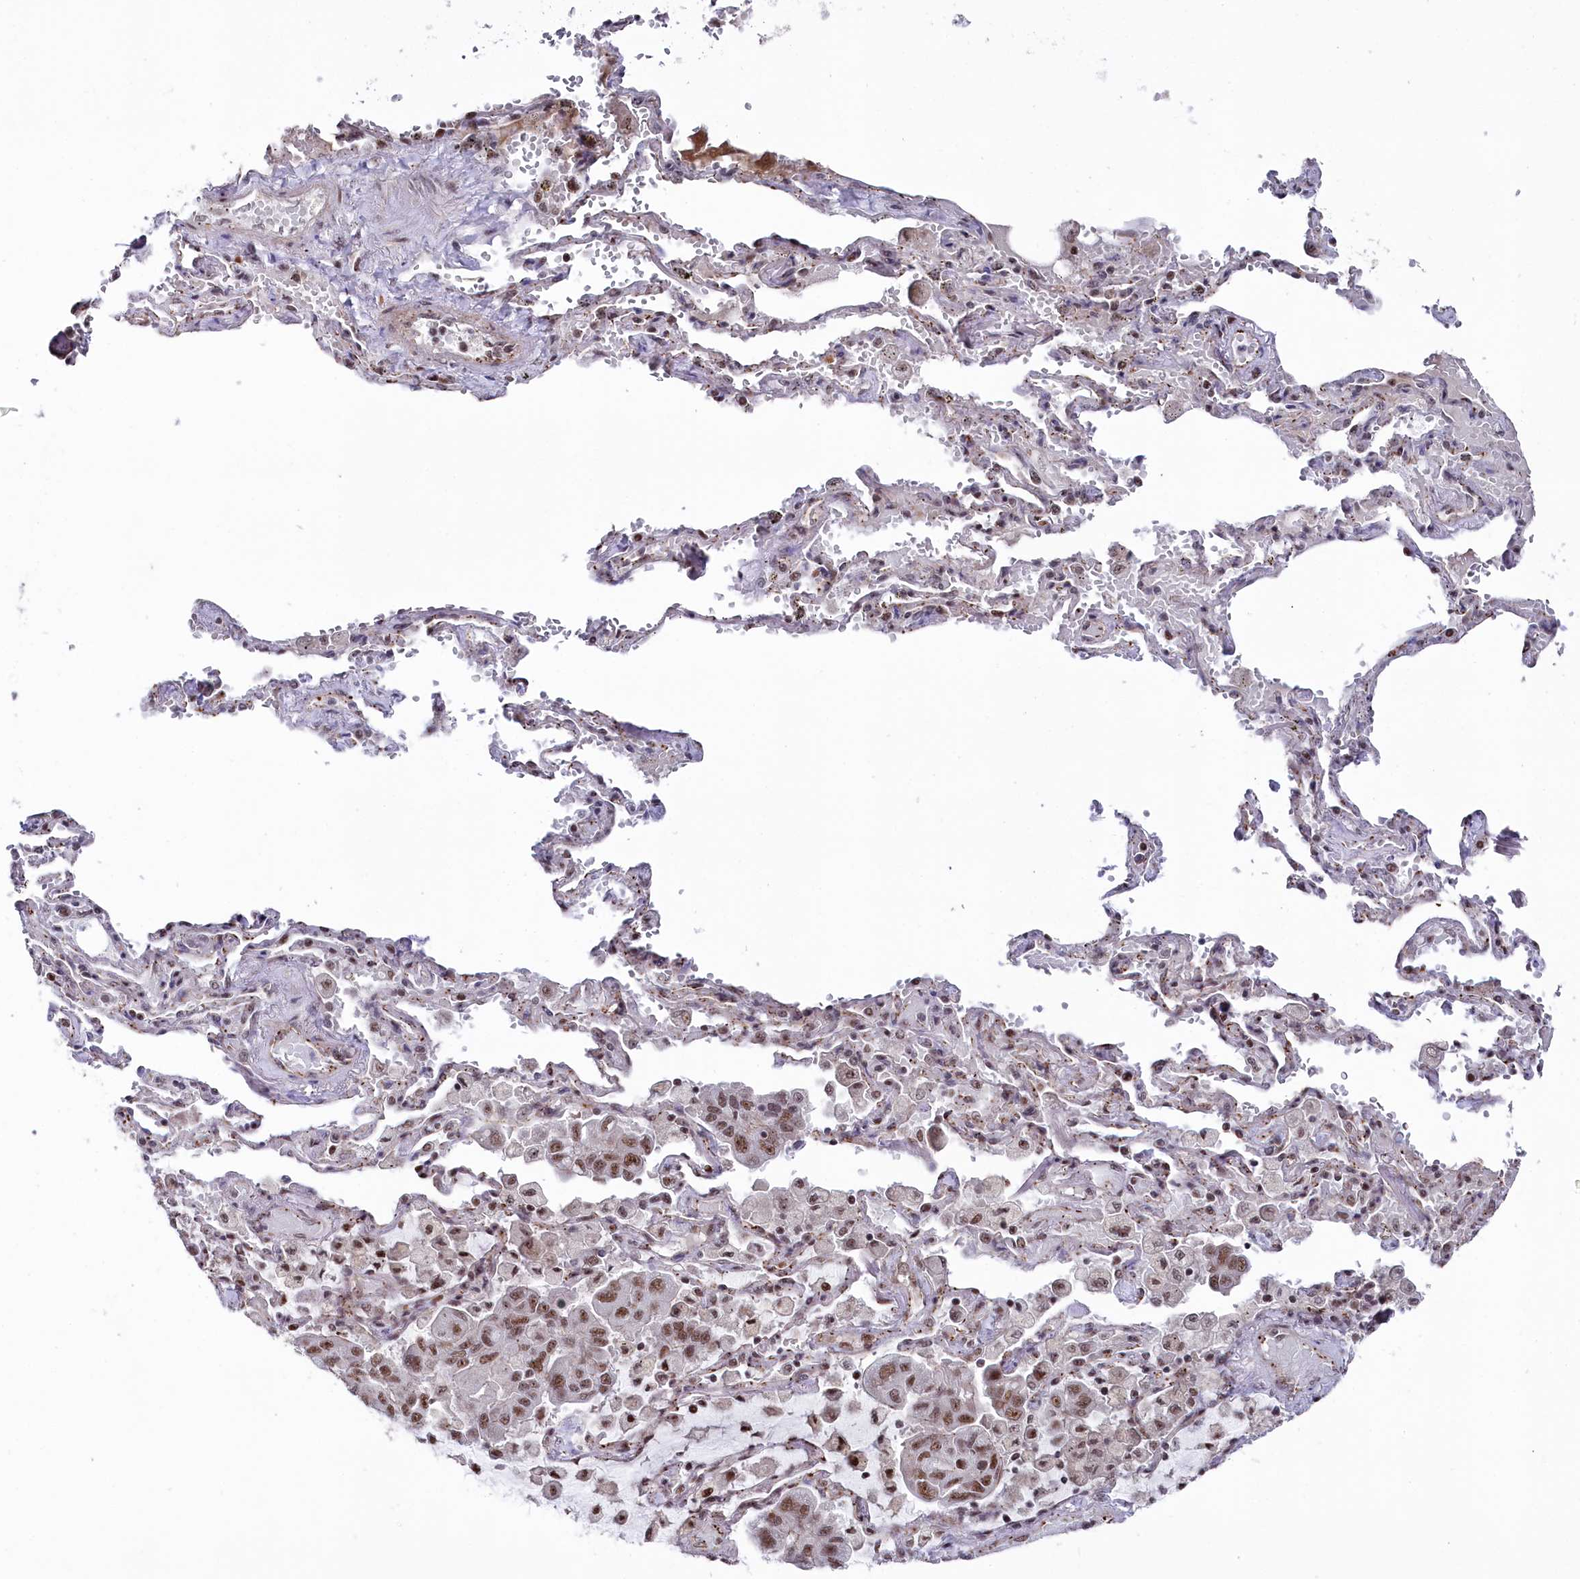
{"staining": {"intensity": "moderate", "quantity": ">75%", "location": "nuclear"}, "tissue": "lung cancer", "cell_type": "Tumor cells", "image_type": "cancer", "snomed": [{"axis": "morphology", "description": "Adenocarcinoma, NOS"}, {"axis": "topography", "description": "Lung"}], "caption": "Immunohistochemical staining of adenocarcinoma (lung) reveals moderate nuclear protein staining in about >75% of tumor cells.", "gene": "POLR2H", "patient": {"sex": "male", "age": 64}}